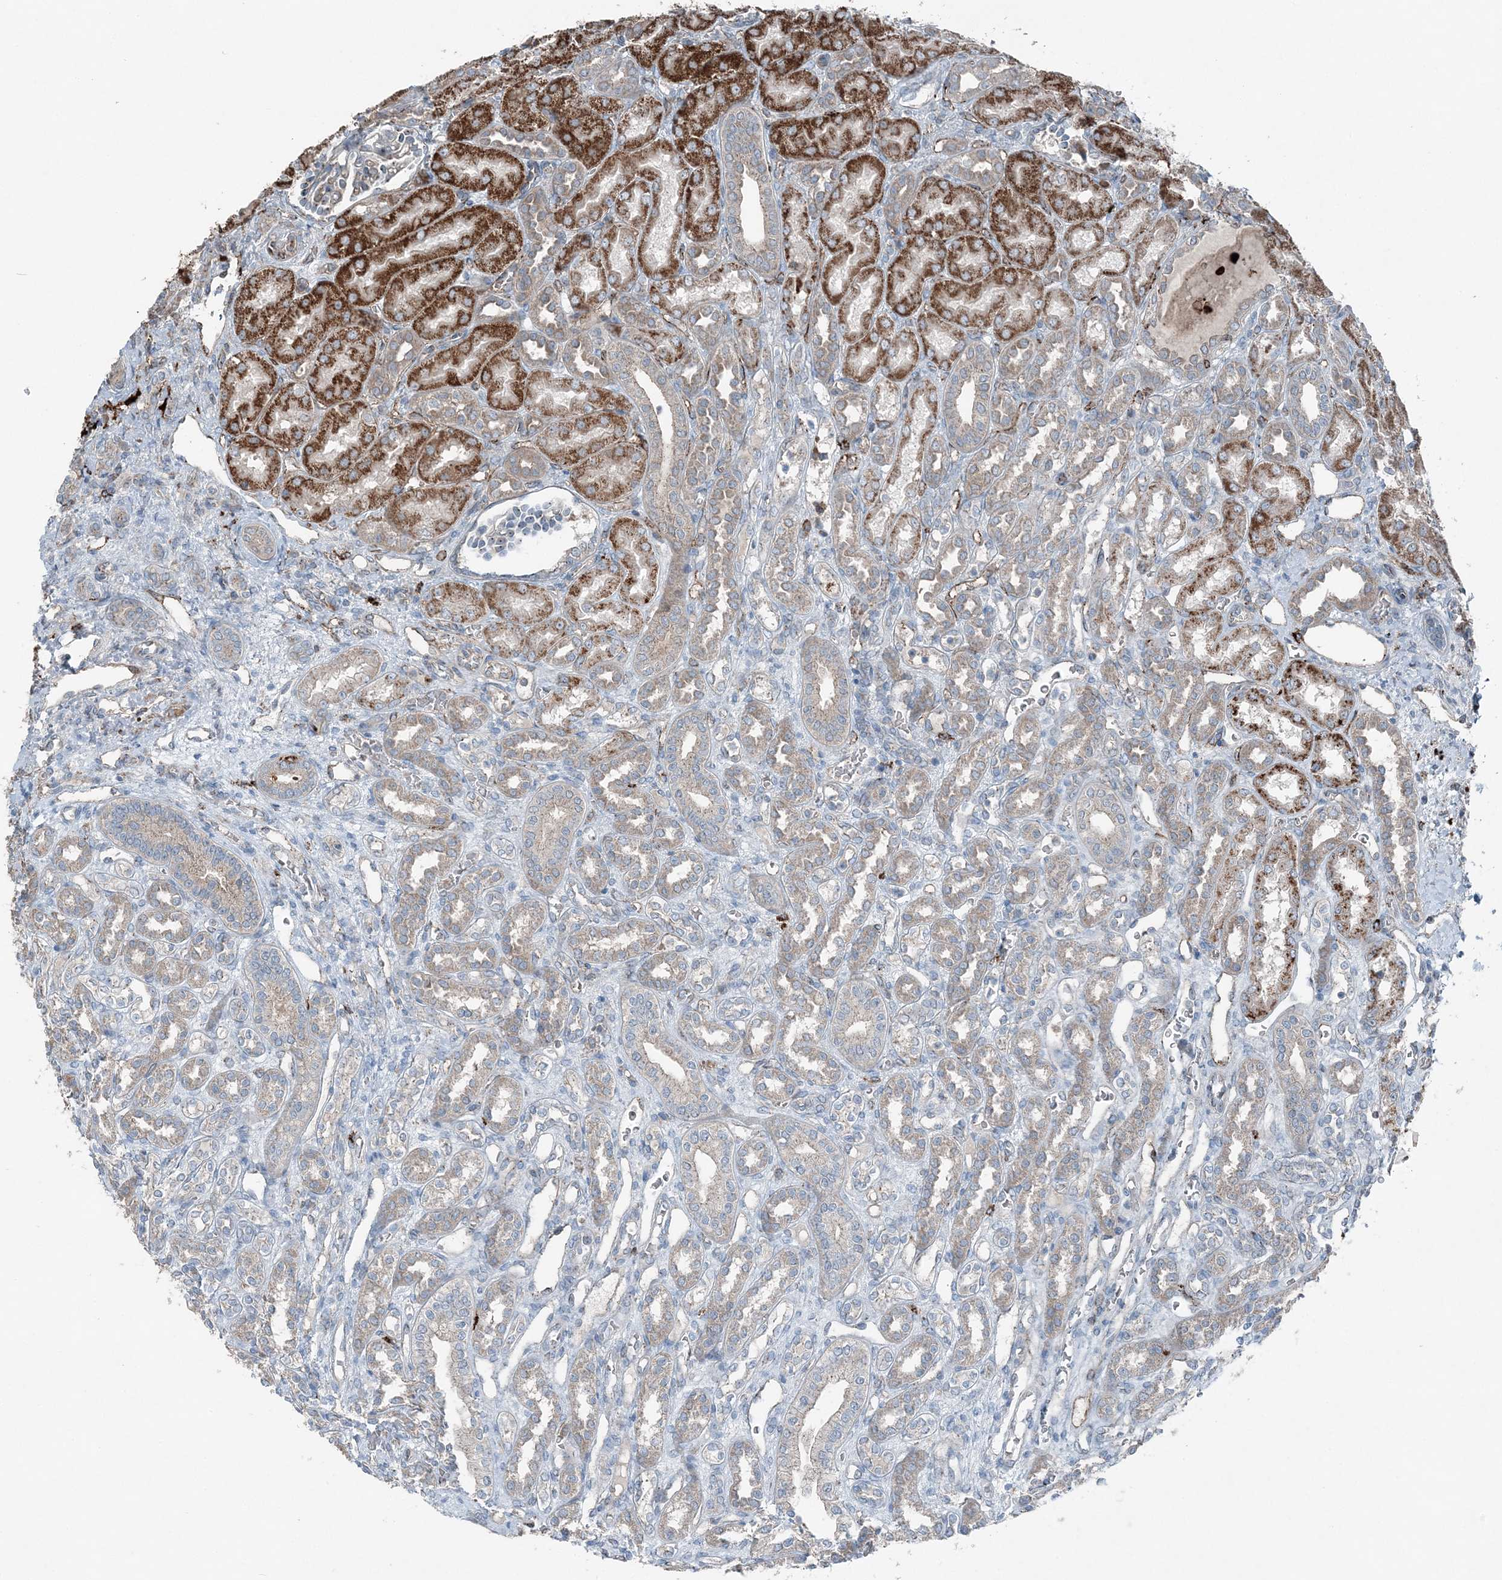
{"staining": {"intensity": "moderate", "quantity": "<25%", "location": "cytoplasmic/membranous"}, "tissue": "kidney", "cell_type": "Cells in glomeruli", "image_type": "normal", "snomed": [{"axis": "morphology", "description": "Normal tissue, NOS"}, {"axis": "morphology", "description": "Neoplasm, malignant, NOS"}, {"axis": "topography", "description": "Kidney"}], "caption": "A brown stain labels moderate cytoplasmic/membranous positivity of a protein in cells in glomeruli of benign human kidney.", "gene": "KY", "patient": {"sex": "female", "age": 1}}